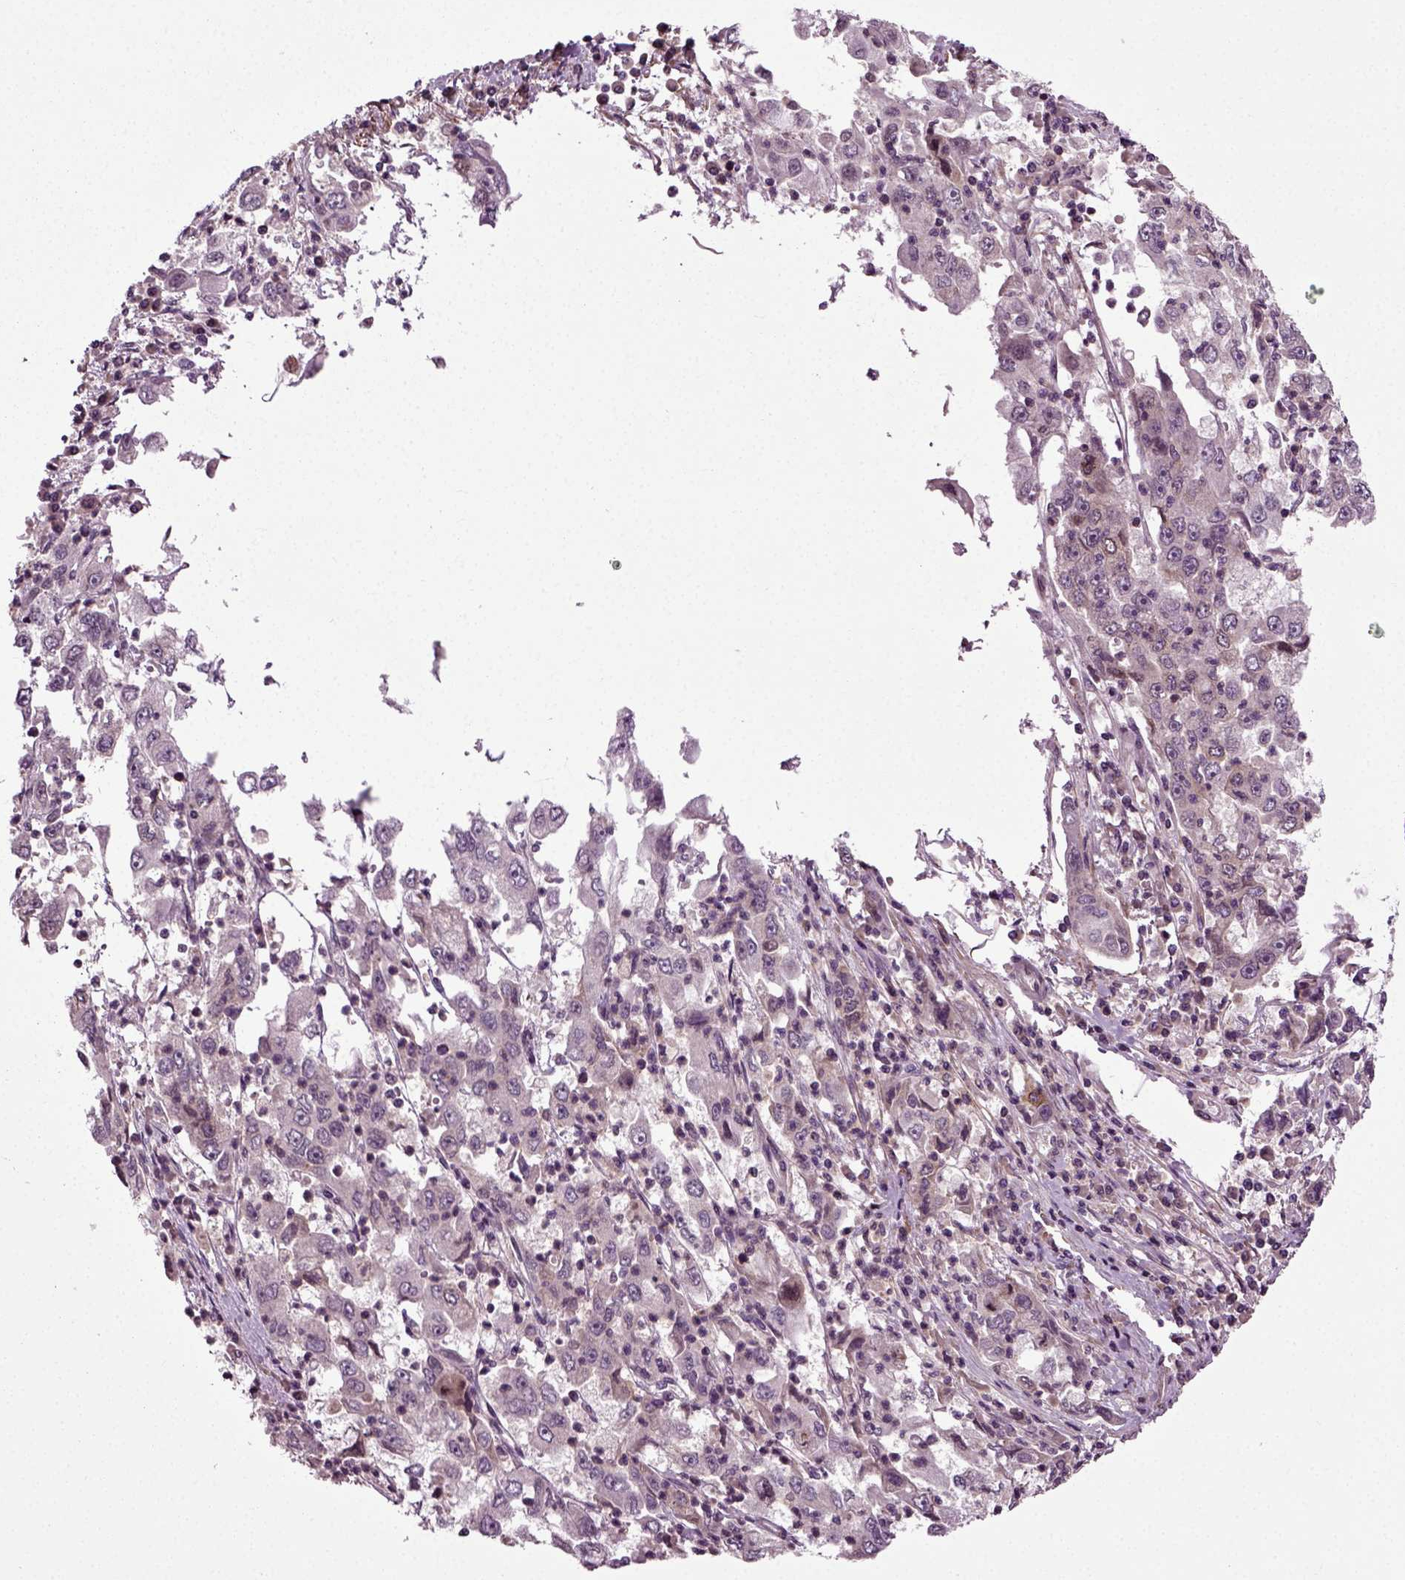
{"staining": {"intensity": "negative", "quantity": "none", "location": "none"}, "tissue": "cervical cancer", "cell_type": "Tumor cells", "image_type": "cancer", "snomed": [{"axis": "morphology", "description": "Squamous cell carcinoma, NOS"}, {"axis": "topography", "description": "Cervix"}], "caption": "The image reveals no significant staining in tumor cells of cervical squamous cell carcinoma.", "gene": "KNSTRN", "patient": {"sex": "female", "age": 36}}